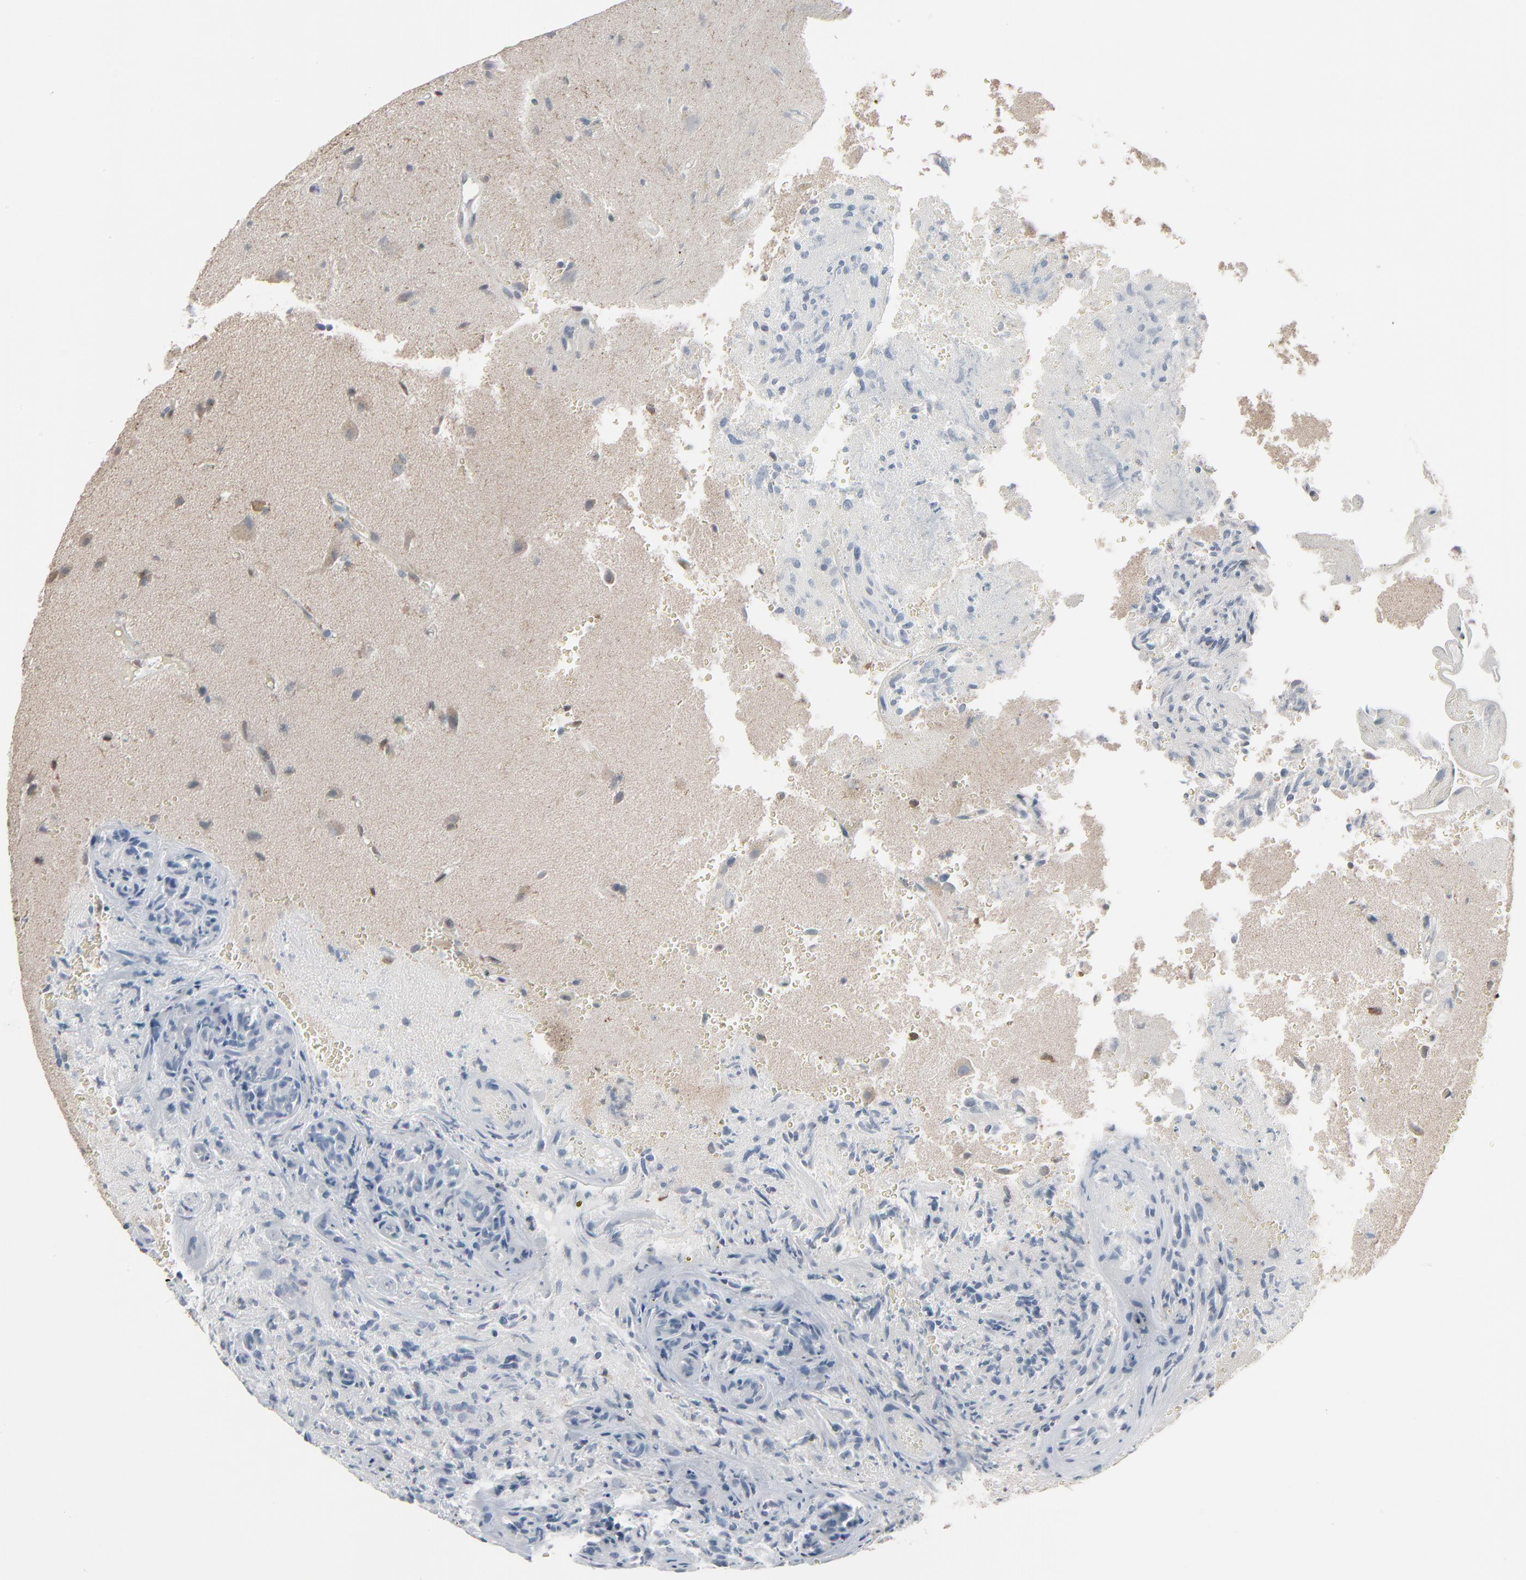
{"staining": {"intensity": "moderate", "quantity": "<25%", "location": "cytoplasmic/membranous,nuclear"}, "tissue": "glioma", "cell_type": "Tumor cells", "image_type": "cancer", "snomed": [{"axis": "morphology", "description": "Normal tissue, NOS"}, {"axis": "morphology", "description": "Glioma, malignant, High grade"}, {"axis": "topography", "description": "Cerebral cortex"}], "caption": "A photomicrograph showing moderate cytoplasmic/membranous and nuclear expression in about <25% of tumor cells in glioma, as visualized by brown immunohistochemical staining.", "gene": "DOCK8", "patient": {"sex": "male", "age": 75}}